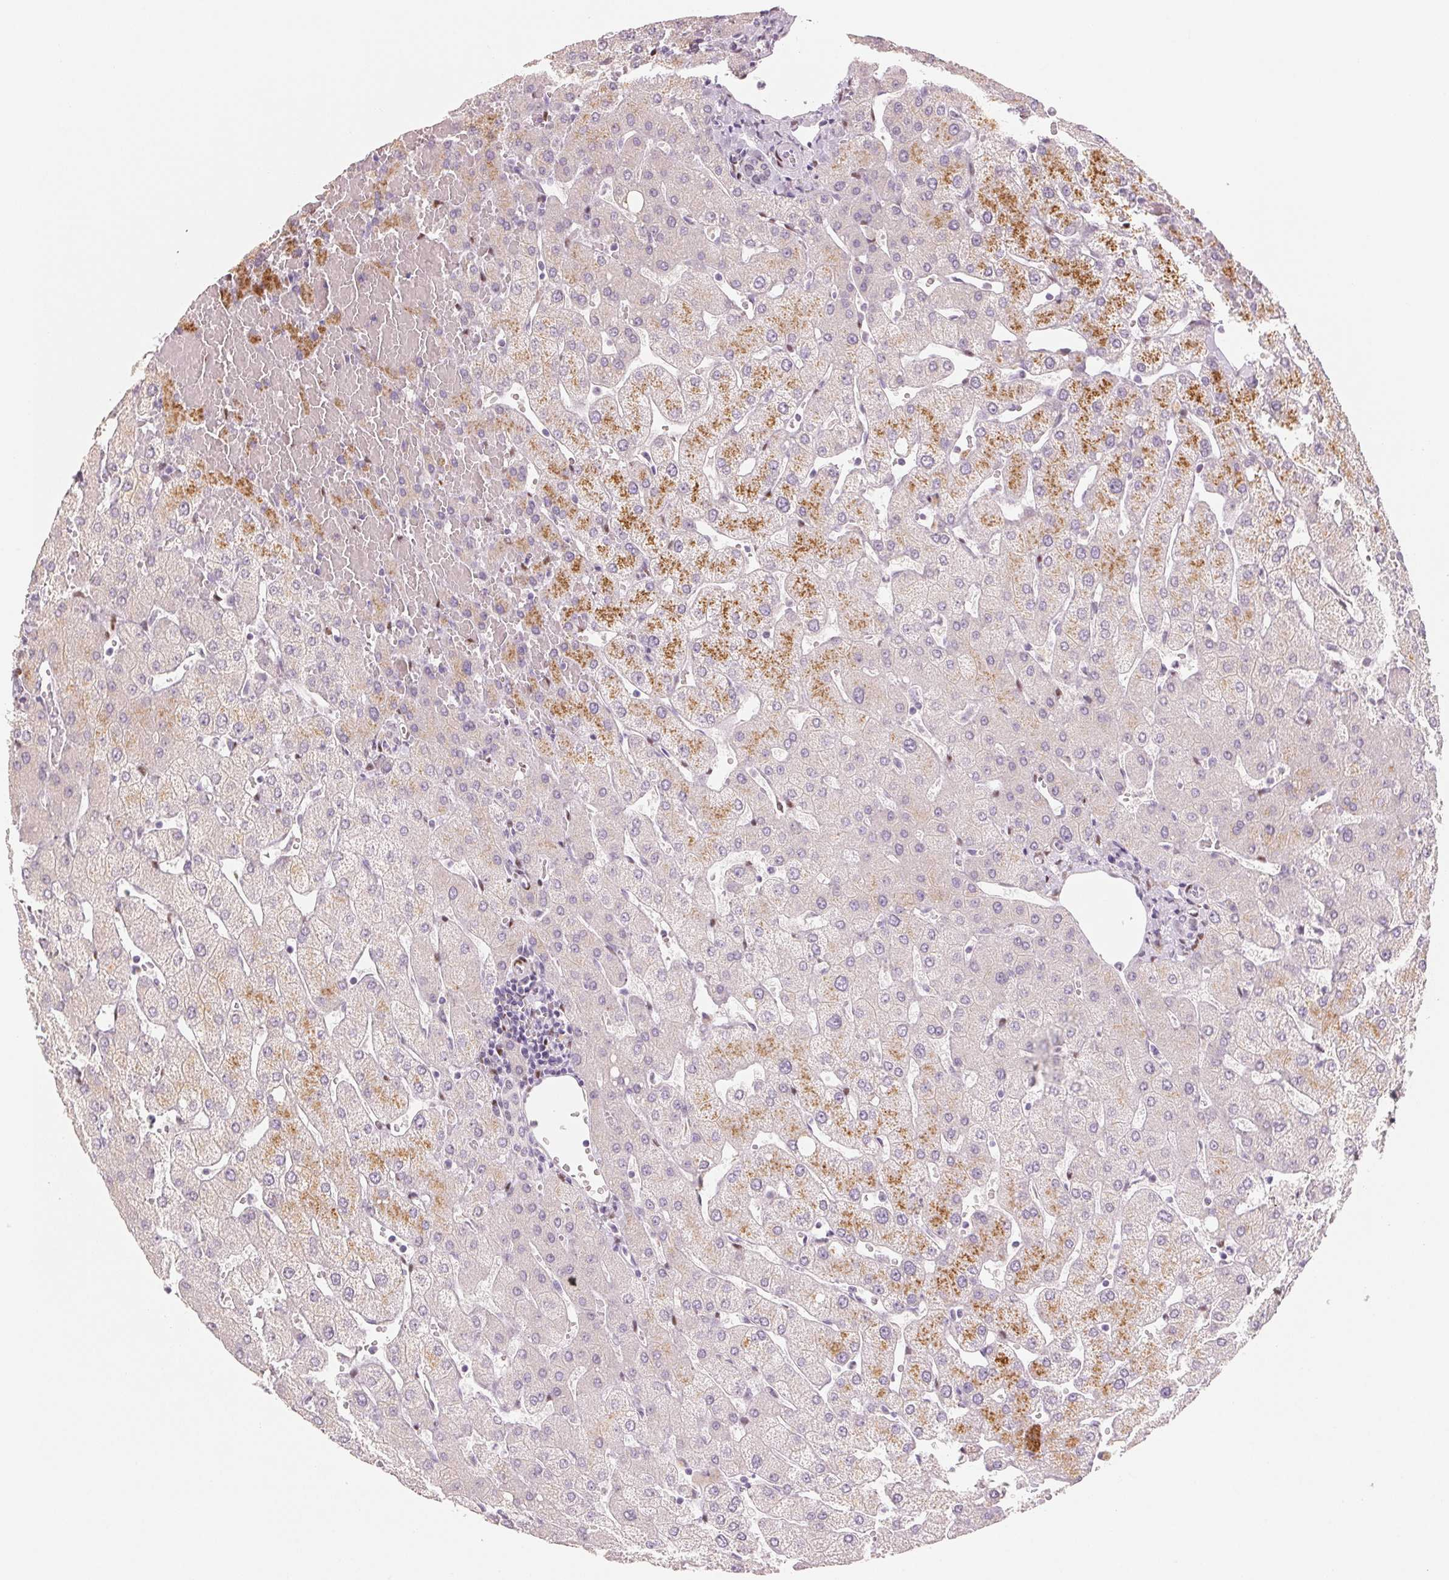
{"staining": {"intensity": "negative", "quantity": "none", "location": "none"}, "tissue": "liver", "cell_type": "Cholangiocytes", "image_type": "normal", "snomed": [{"axis": "morphology", "description": "Normal tissue, NOS"}, {"axis": "topography", "description": "Liver"}], "caption": "Cholangiocytes are negative for brown protein staining in benign liver. (DAB immunohistochemistry, high magnification).", "gene": "SMARCD3", "patient": {"sex": "female", "age": 54}}